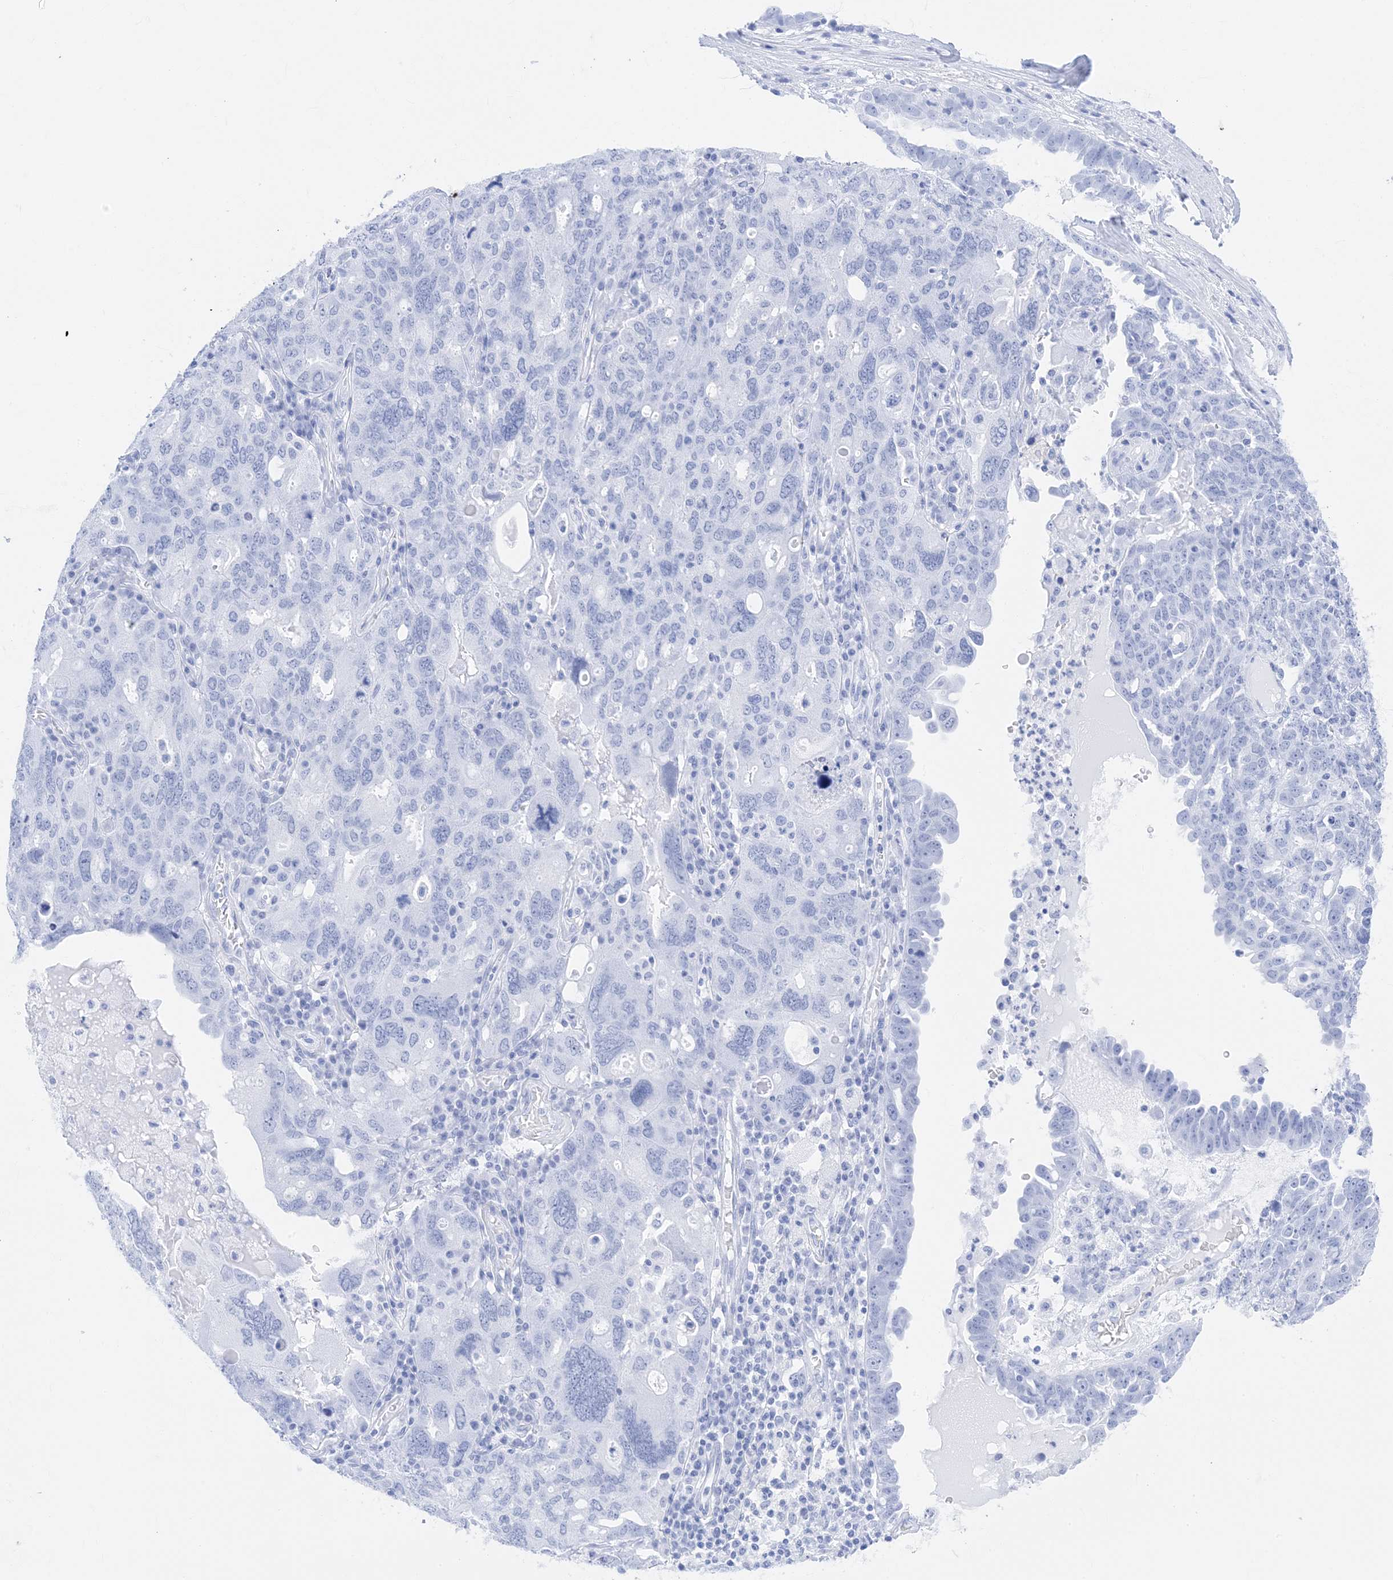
{"staining": {"intensity": "negative", "quantity": "none", "location": "none"}, "tissue": "ovarian cancer", "cell_type": "Tumor cells", "image_type": "cancer", "snomed": [{"axis": "morphology", "description": "Carcinoma, endometroid"}, {"axis": "topography", "description": "Ovary"}], "caption": "Immunohistochemistry (IHC) photomicrograph of neoplastic tissue: ovarian cancer (endometroid carcinoma) stained with DAB exhibits no significant protein staining in tumor cells.", "gene": "MUC17", "patient": {"sex": "female", "age": 62}}